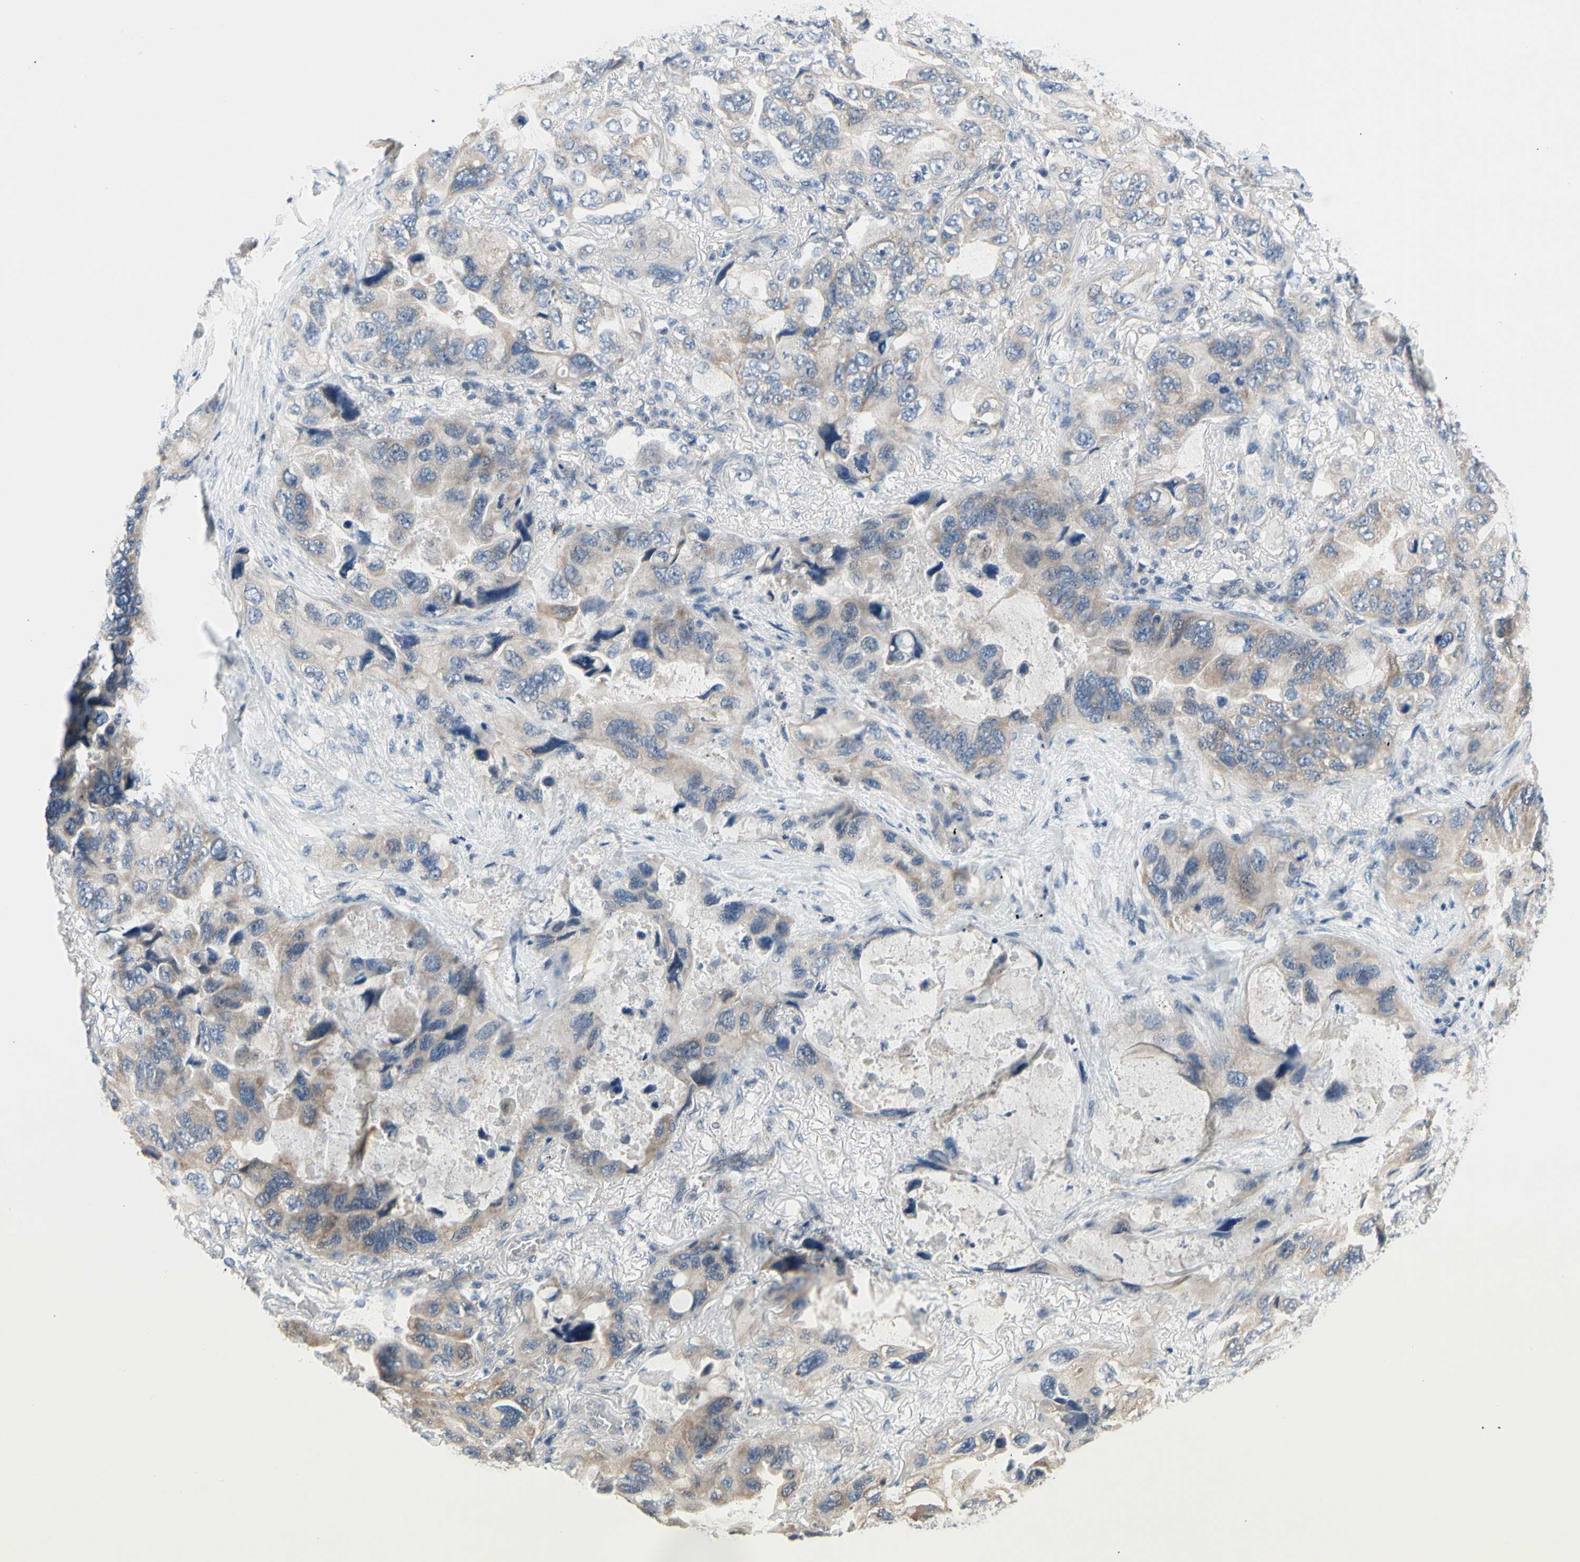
{"staining": {"intensity": "weak", "quantity": "25%-75%", "location": "cytoplasmic/membranous"}, "tissue": "lung cancer", "cell_type": "Tumor cells", "image_type": "cancer", "snomed": [{"axis": "morphology", "description": "Squamous cell carcinoma, NOS"}, {"axis": "topography", "description": "Lung"}], "caption": "Immunohistochemical staining of squamous cell carcinoma (lung) displays low levels of weak cytoplasmic/membranous protein positivity in approximately 25%-75% of tumor cells.", "gene": "NFASC", "patient": {"sex": "female", "age": 73}}